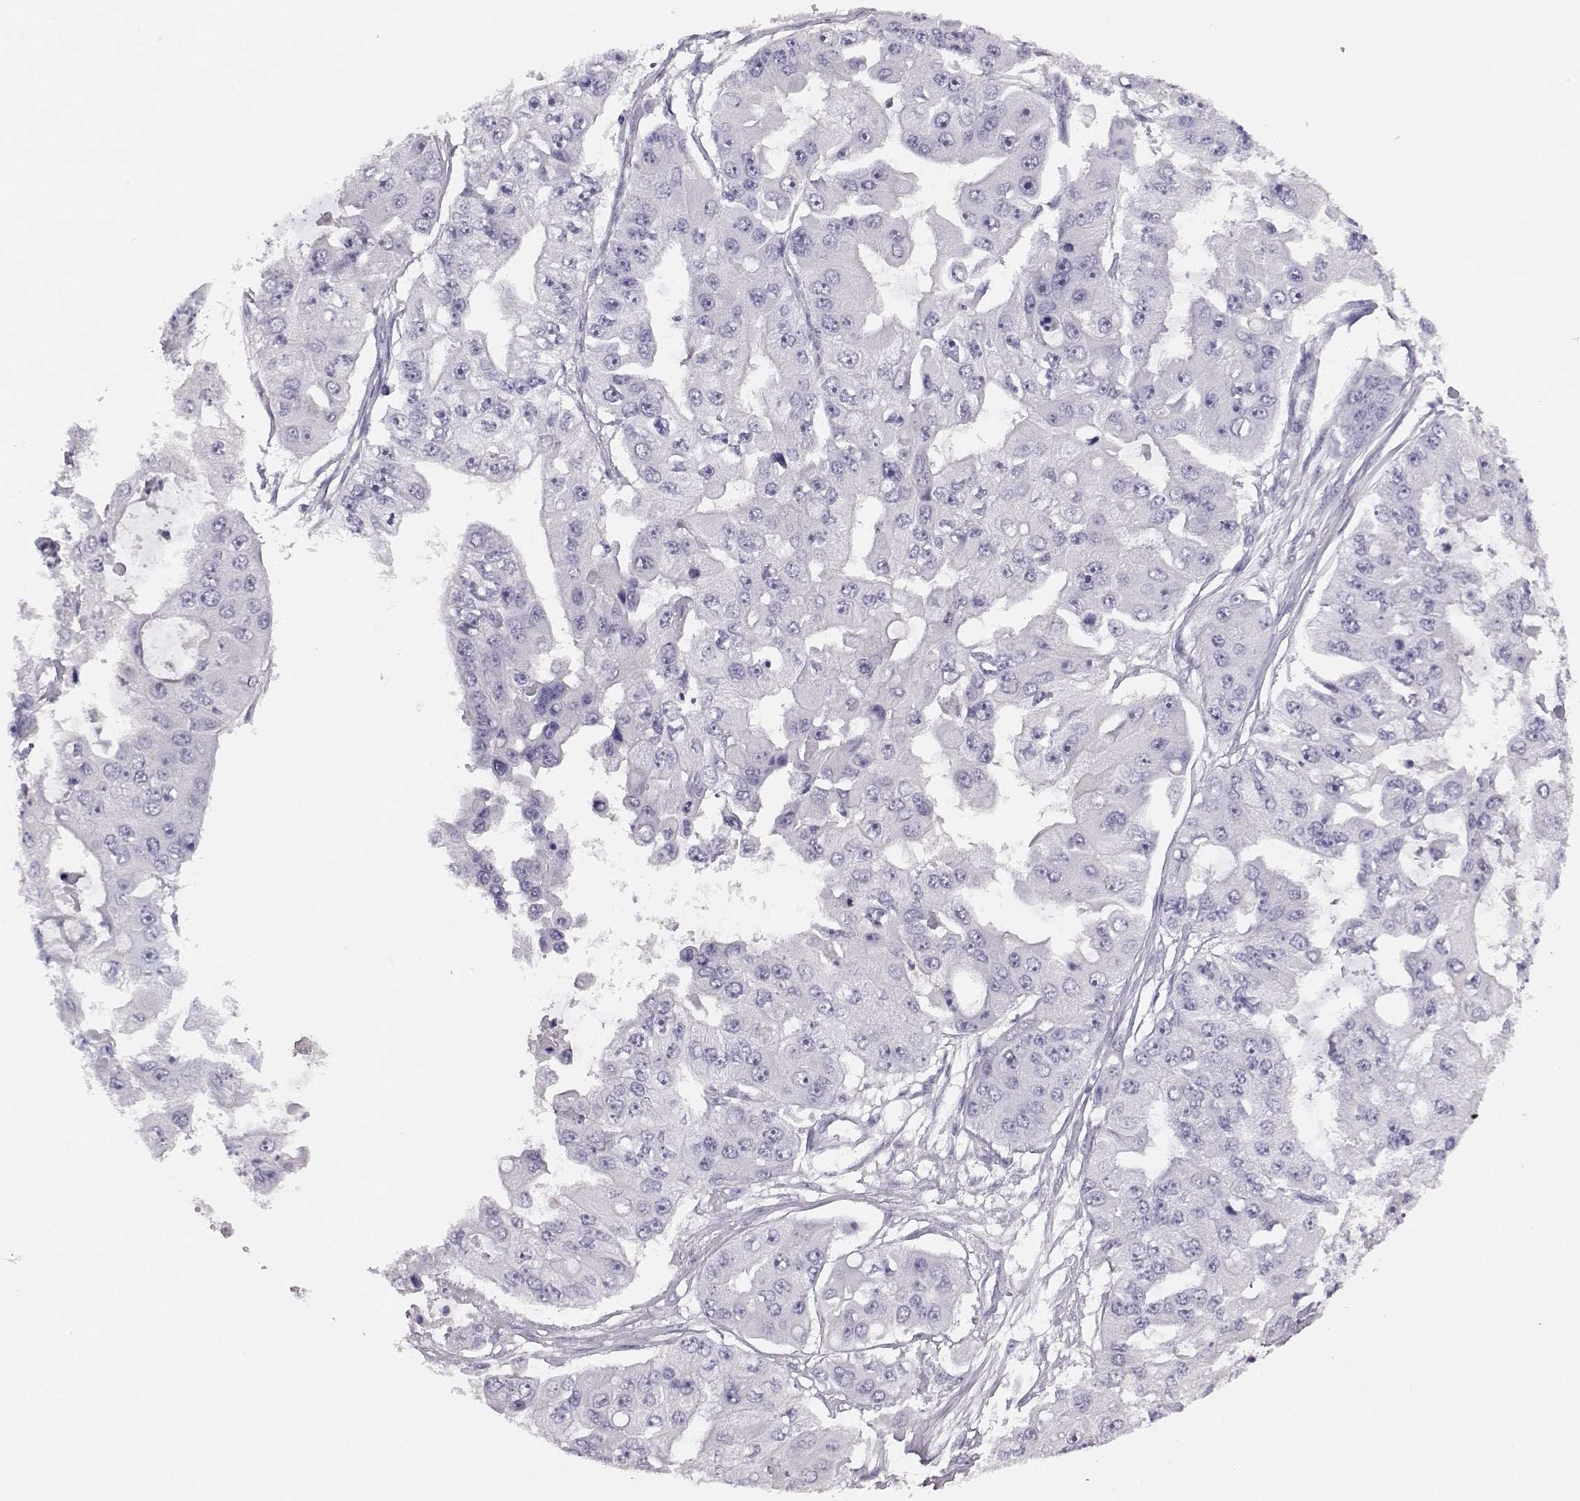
{"staining": {"intensity": "negative", "quantity": "none", "location": "none"}, "tissue": "ovarian cancer", "cell_type": "Tumor cells", "image_type": "cancer", "snomed": [{"axis": "morphology", "description": "Cystadenocarcinoma, serous, NOS"}, {"axis": "topography", "description": "Ovary"}], "caption": "Immunohistochemical staining of human ovarian cancer displays no significant staining in tumor cells. (IHC, brightfield microscopy, high magnification).", "gene": "BFSP2", "patient": {"sex": "female", "age": 56}}